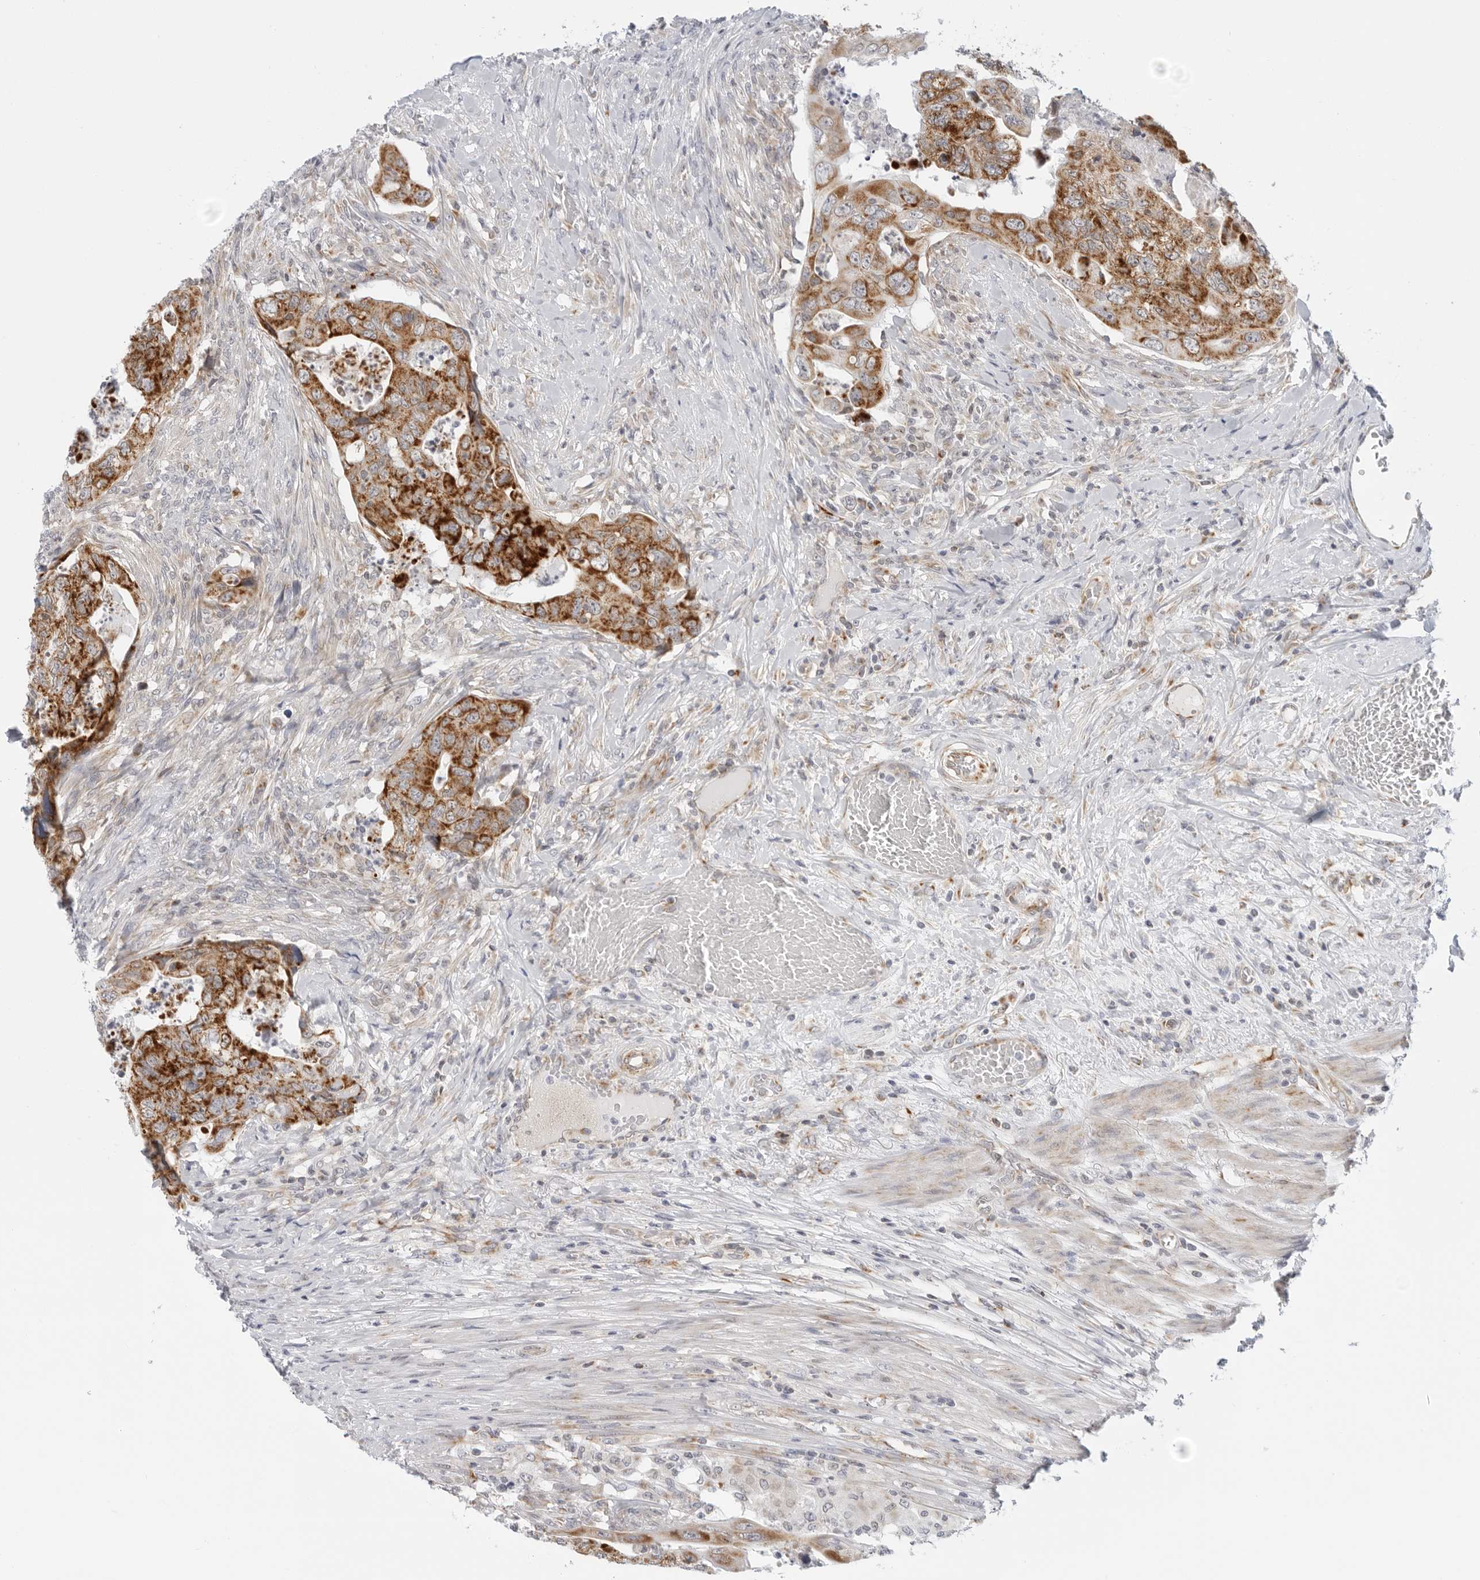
{"staining": {"intensity": "strong", "quantity": ">75%", "location": "cytoplasmic/membranous"}, "tissue": "colorectal cancer", "cell_type": "Tumor cells", "image_type": "cancer", "snomed": [{"axis": "morphology", "description": "Adenocarcinoma, NOS"}, {"axis": "topography", "description": "Rectum"}], "caption": "Immunohistochemistry staining of colorectal cancer, which exhibits high levels of strong cytoplasmic/membranous expression in about >75% of tumor cells indicating strong cytoplasmic/membranous protein expression. The staining was performed using DAB (3,3'-diaminobenzidine) (brown) for protein detection and nuclei were counterstained in hematoxylin (blue).", "gene": "CIART", "patient": {"sex": "male", "age": 63}}